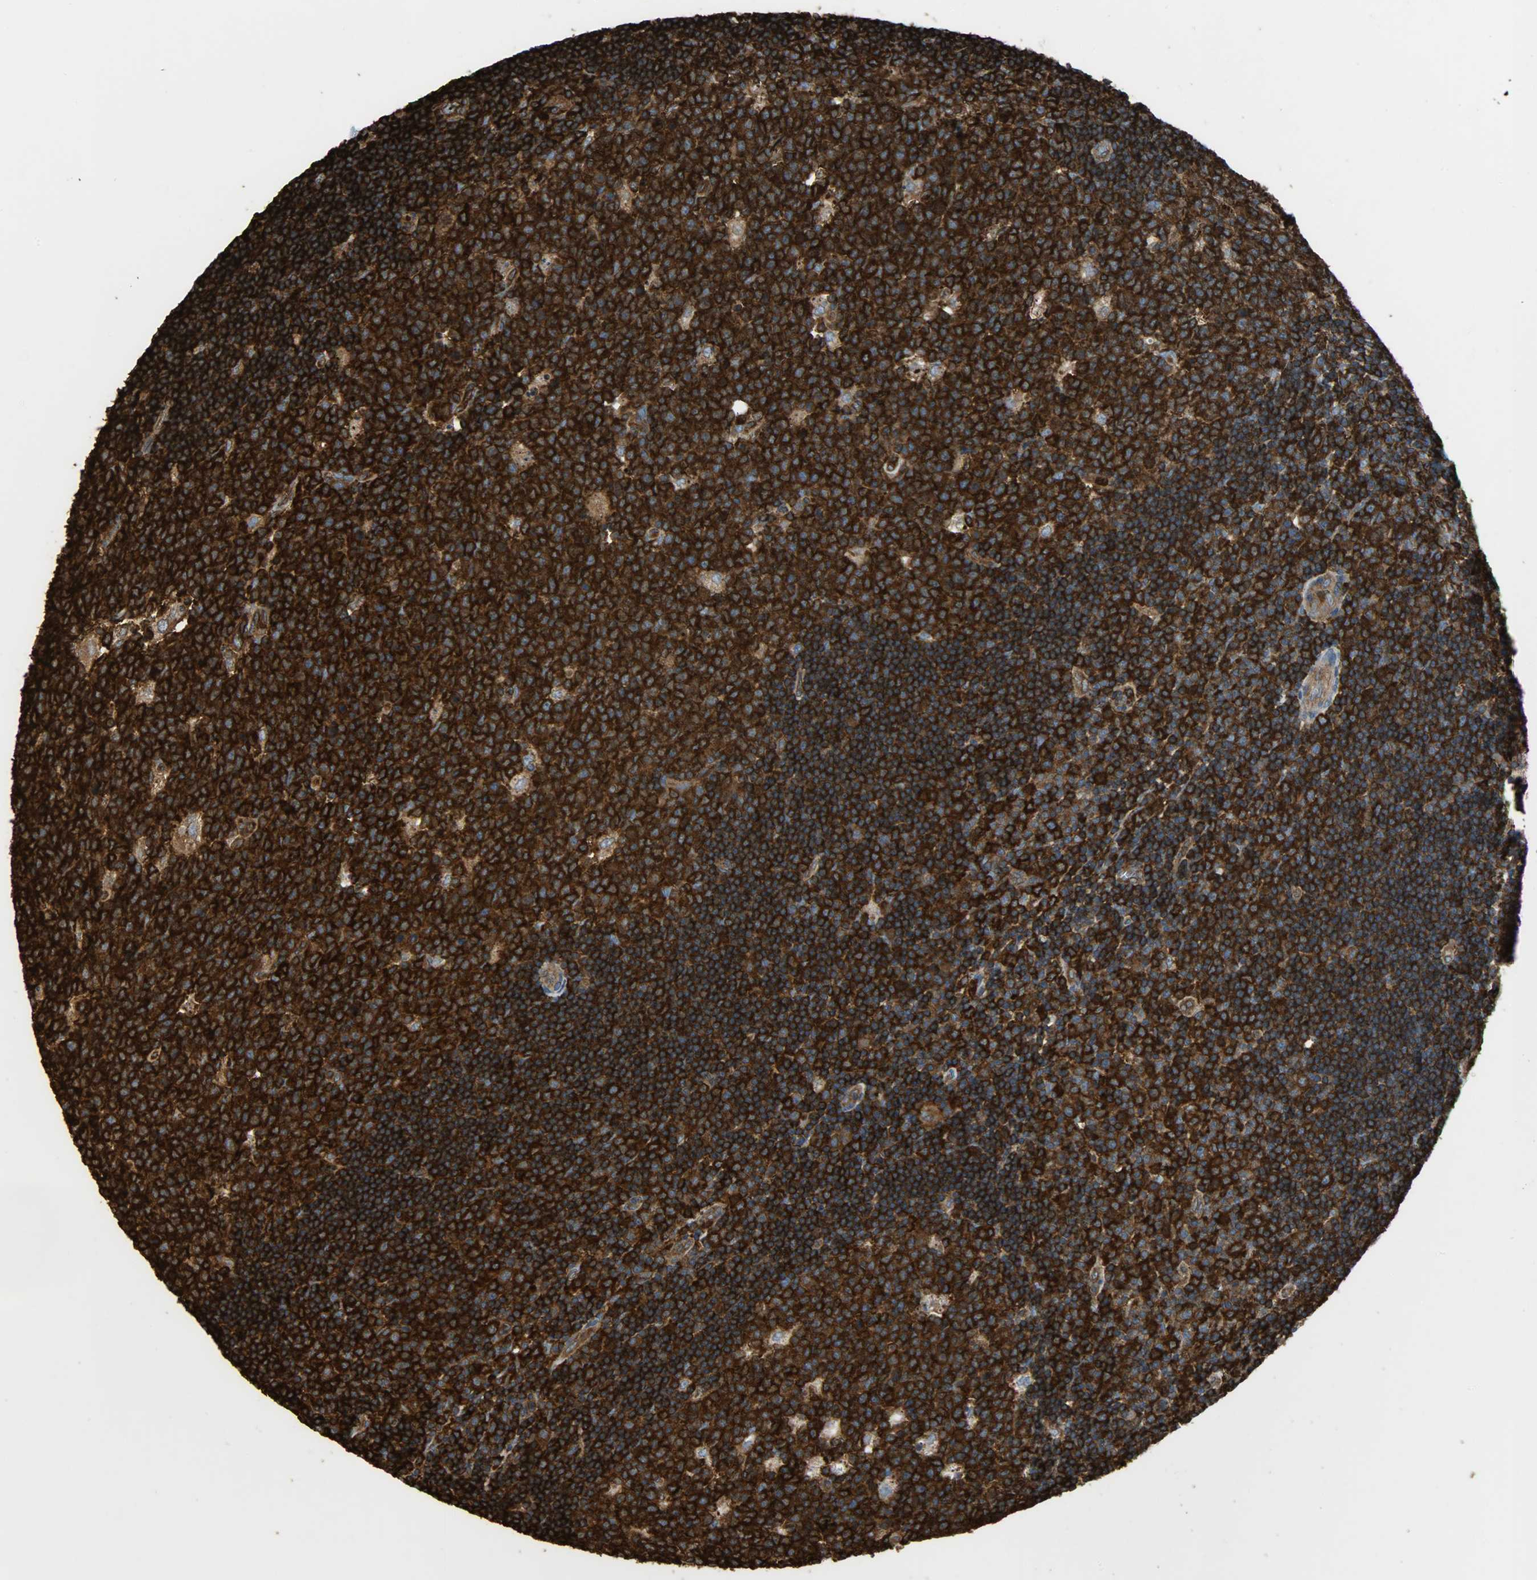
{"staining": {"intensity": "strong", "quantity": ">75%", "location": "cytoplasmic/membranous"}, "tissue": "lymph node", "cell_type": "Germinal center cells", "image_type": "normal", "snomed": [{"axis": "morphology", "description": "Normal tissue, NOS"}, {"axis": "topography", "description": "Lymph node"}, {"axis": "topography", "description": "Salivary gland"}], "caption": "Immunohistochemical staining of unremarkable lymph node reveals >75% levels of strong cytoplasmic/membranous protein staining in about >75% of germinal center cells. (Brightfield microscopy of DAB IHC at high magnification).", "gene": "VASP", "patient": {"sex": "male", "age": 8}}